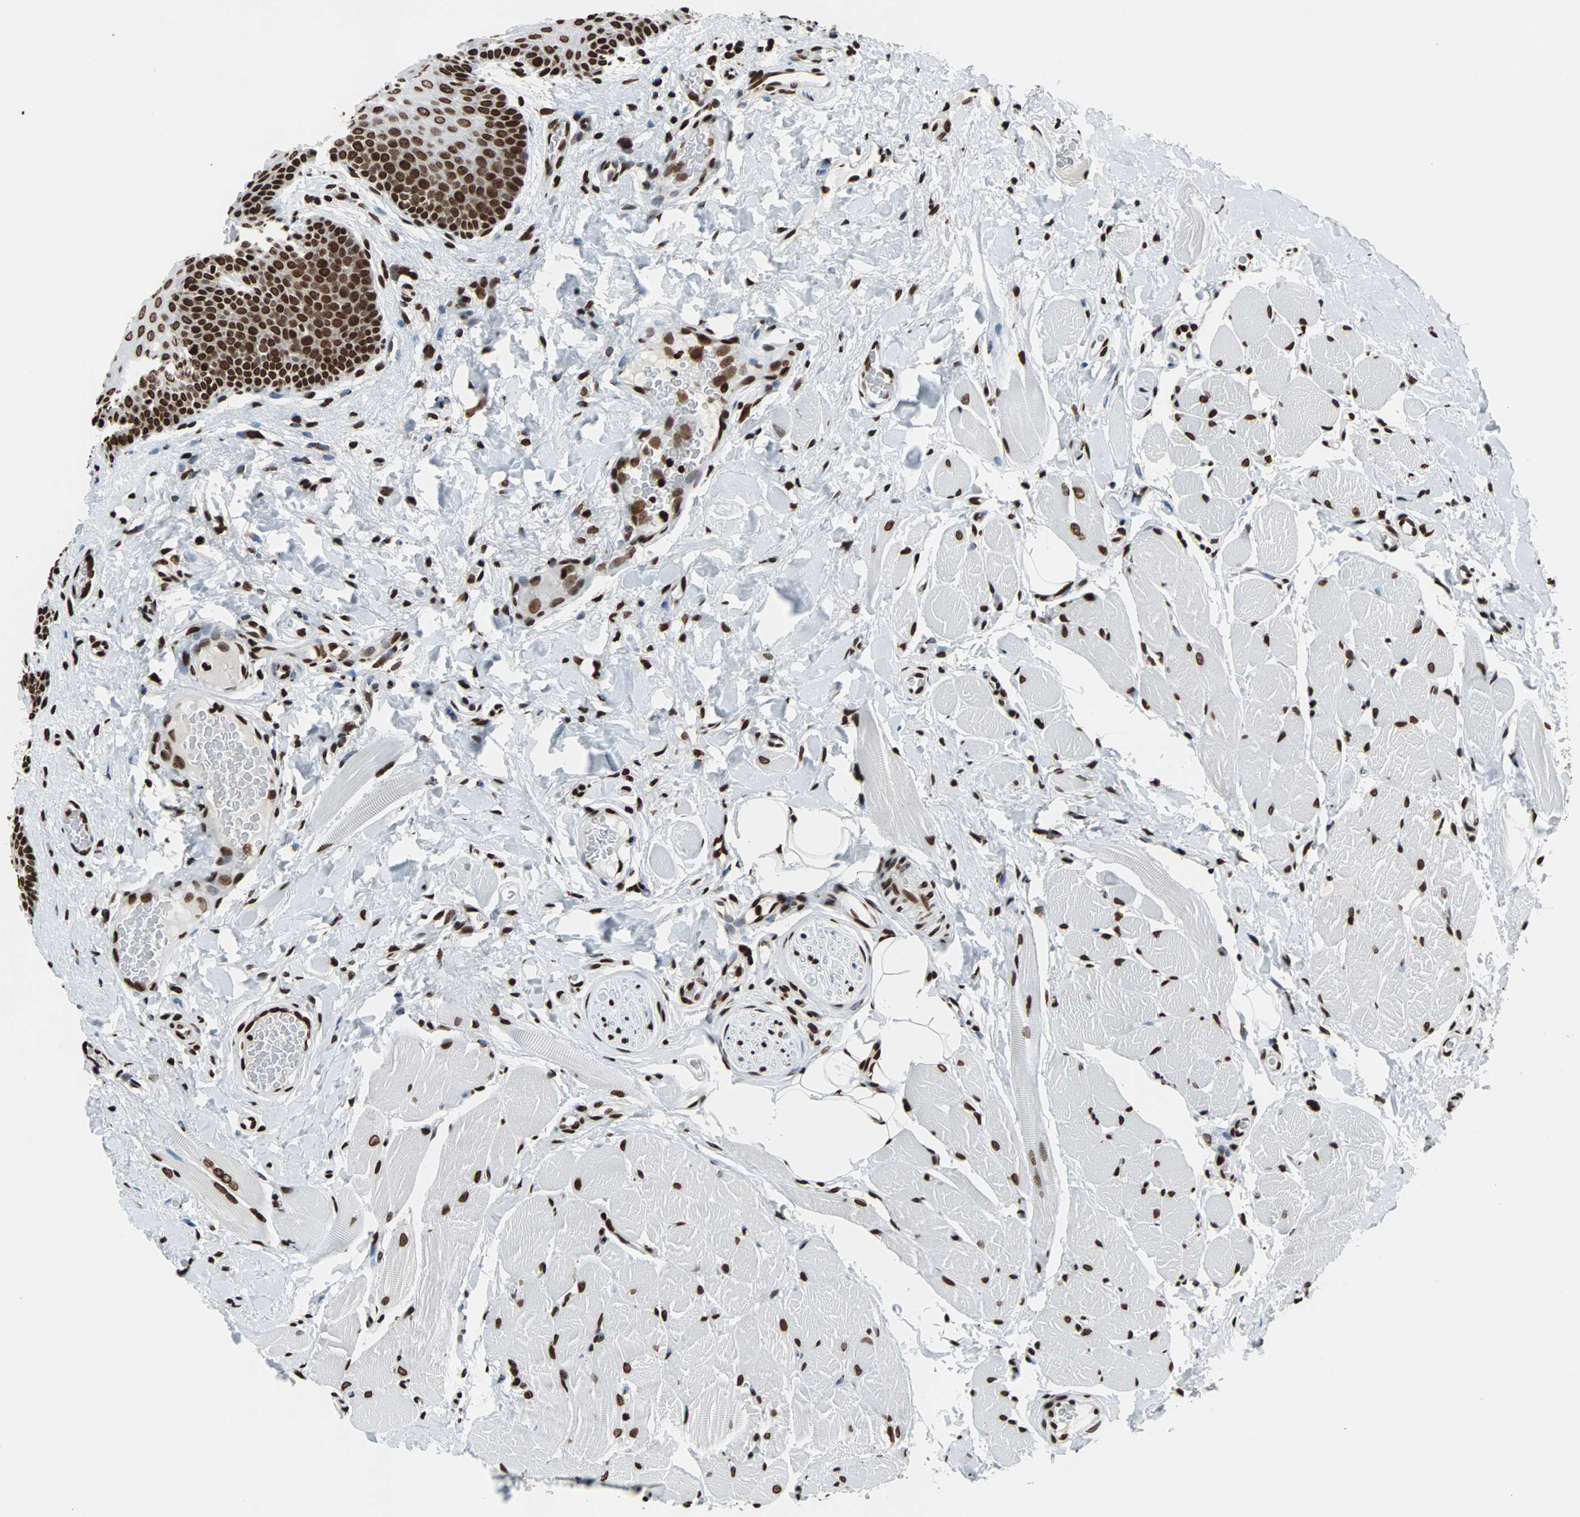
{"staining": {"intensity": "strong", "quantity": ">75%", "location": "nuclear"}, "tissue": "oral mucosa", "cell_type": "Squamous epithelial cells", "image_type": "normal", "snomed": [{"axis": "morphology", "description": "Normal tissue, NOS"}, {"axis": "topography", "description": "Oral tissue"}], "caption": "Protein staining by IHC displays strong nuclear expression in about >75% of squamous epithelial cells in unremarkable oral mucosa. The staining was performed using DAB, with brown indicating positive protein expression. Nuclei are stained blue with hematoxylin.", "gene": "H2BC18", "patient": {"sex": "male", "age": 54}}